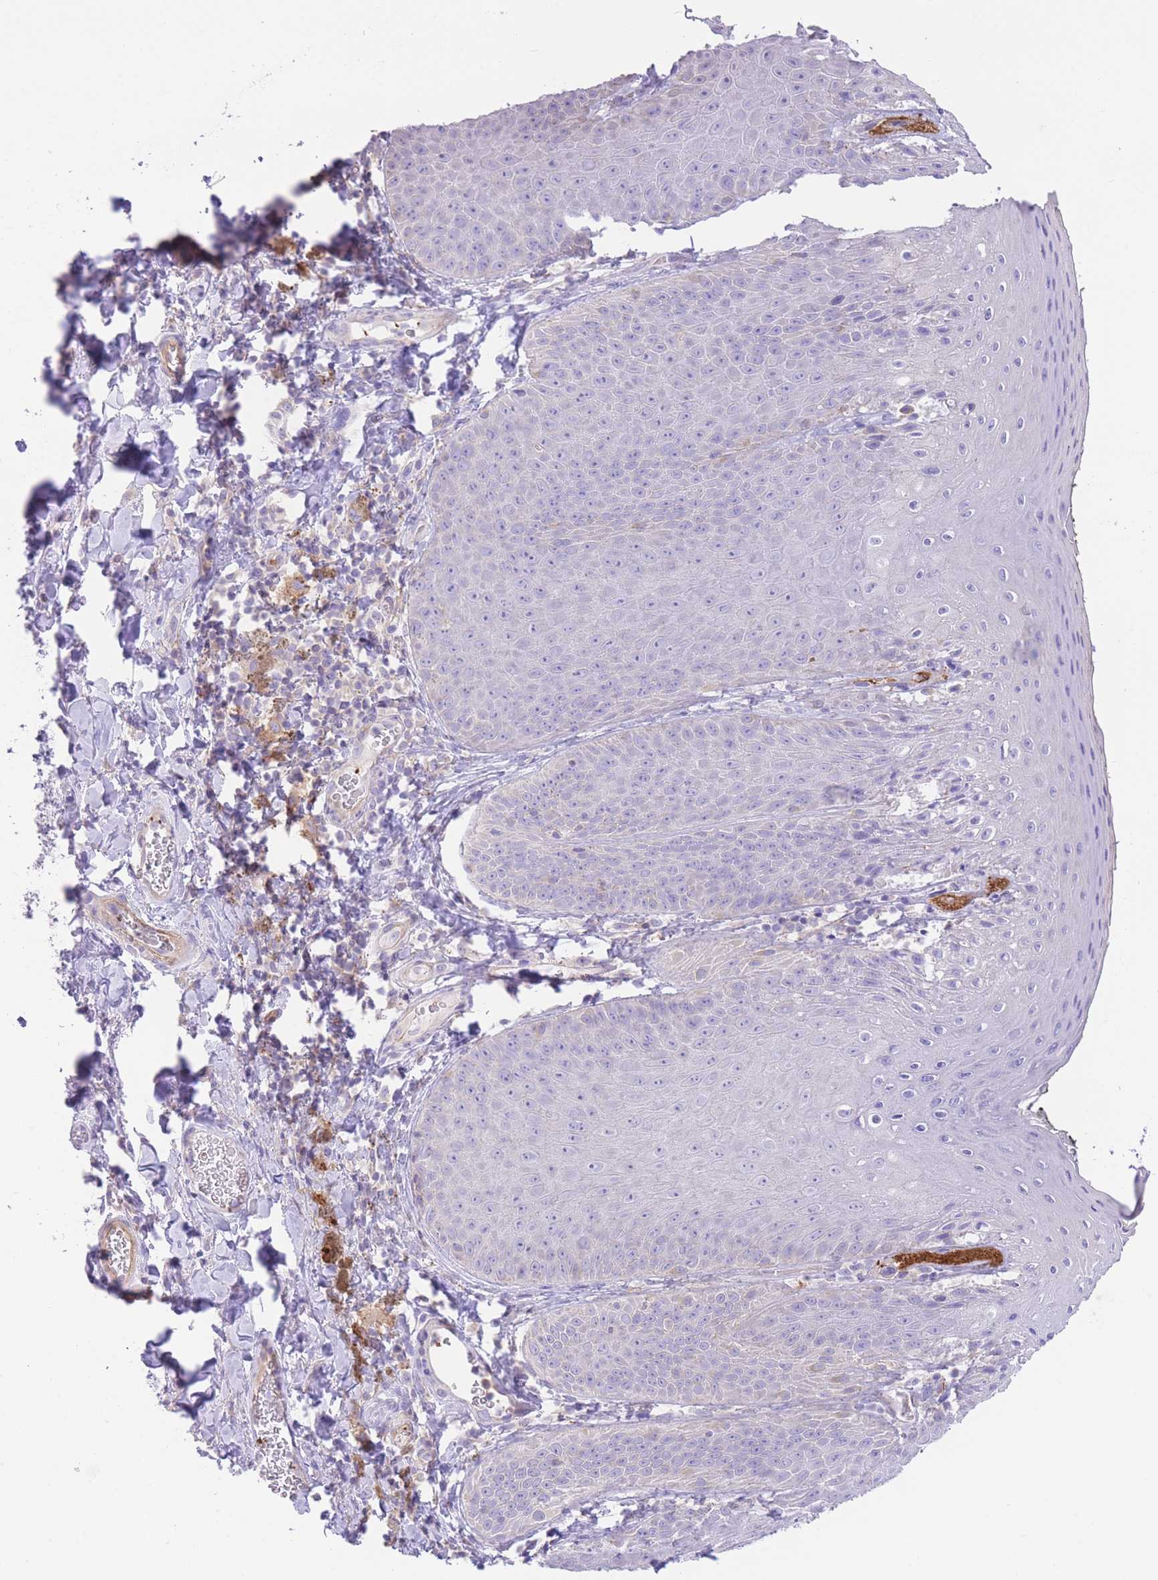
{"staining": {"intensity": "negative", "quantity": "none", "location": "none"}, "tissue": "skin", "cell_type": "Epidermal cells", "image_type": "normal", "snomed": [{"axis": "morphology", "description": "Normal tissue, NOS"}, {"axis": "topography", "description": "Anal"}, {"axis": "topography", "description": "Peripheral nerve tissue"}], "caption": "IHC of benign human skin exhibits no staining in epidermal cells. (Stains: DAB immunohistochemistry (IHC) with hematoxylin counter stain, Microscopy: brightfield microscopy at high magnification).", "gene": "ENSG00000289258", "patient": {"sex": "male", "age": 53}}